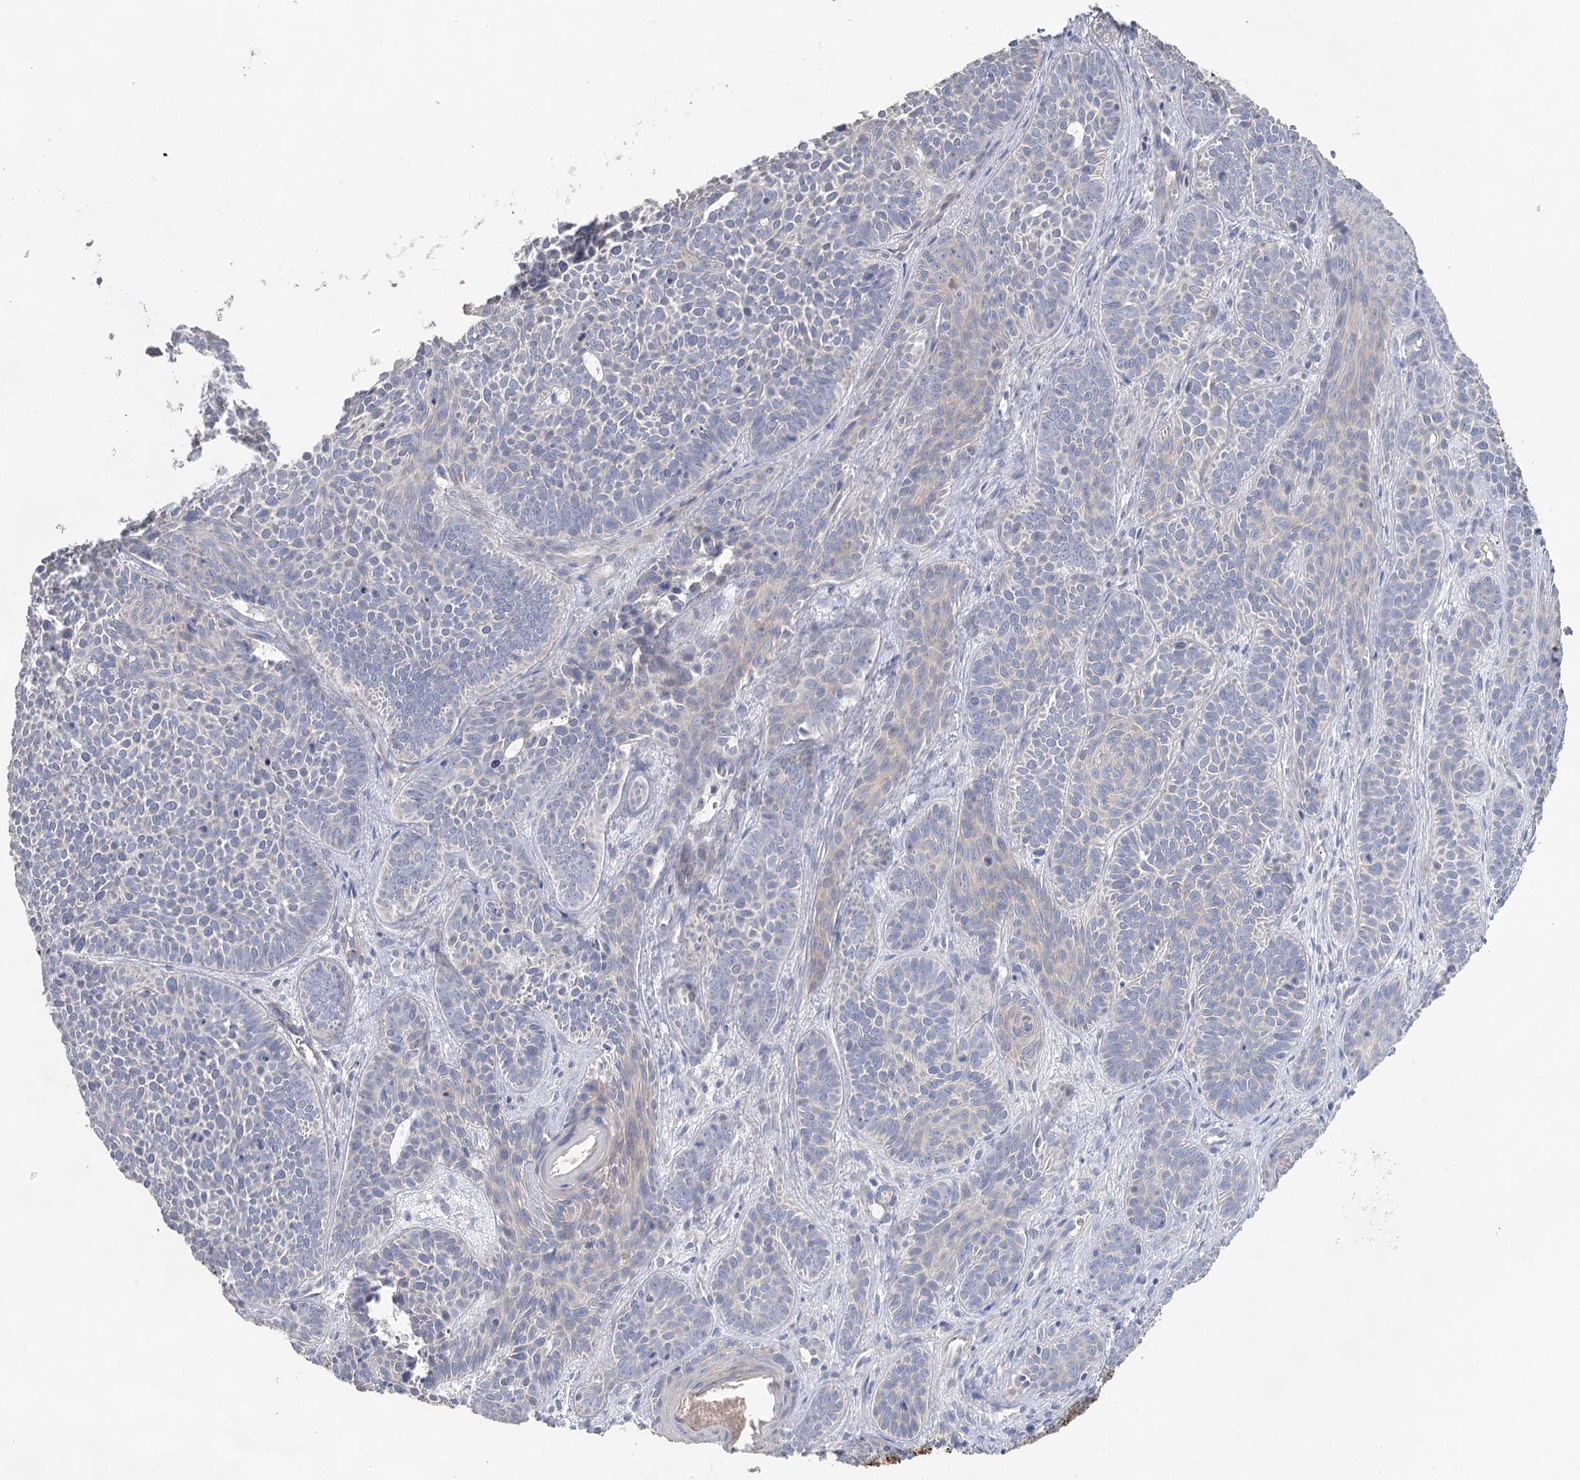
{"staining": {"intensity": "negative", "quantity": "none", "location": "none"}, "tissue": "skin cancer", "cell_type": "Tumor cells", "image_type": "cancer", "snomed": [{"axis": "morphology", "description": "Basal cell carcinoma"}, {"axis": "topography", "description": "Skin"}], "caption": "A micrograph of human skin cancer (basal cell carcinoma) is negative for staining in tumor cells.", "gene": "MYL6B", "patient": {"sex": "male", "age": 85}}